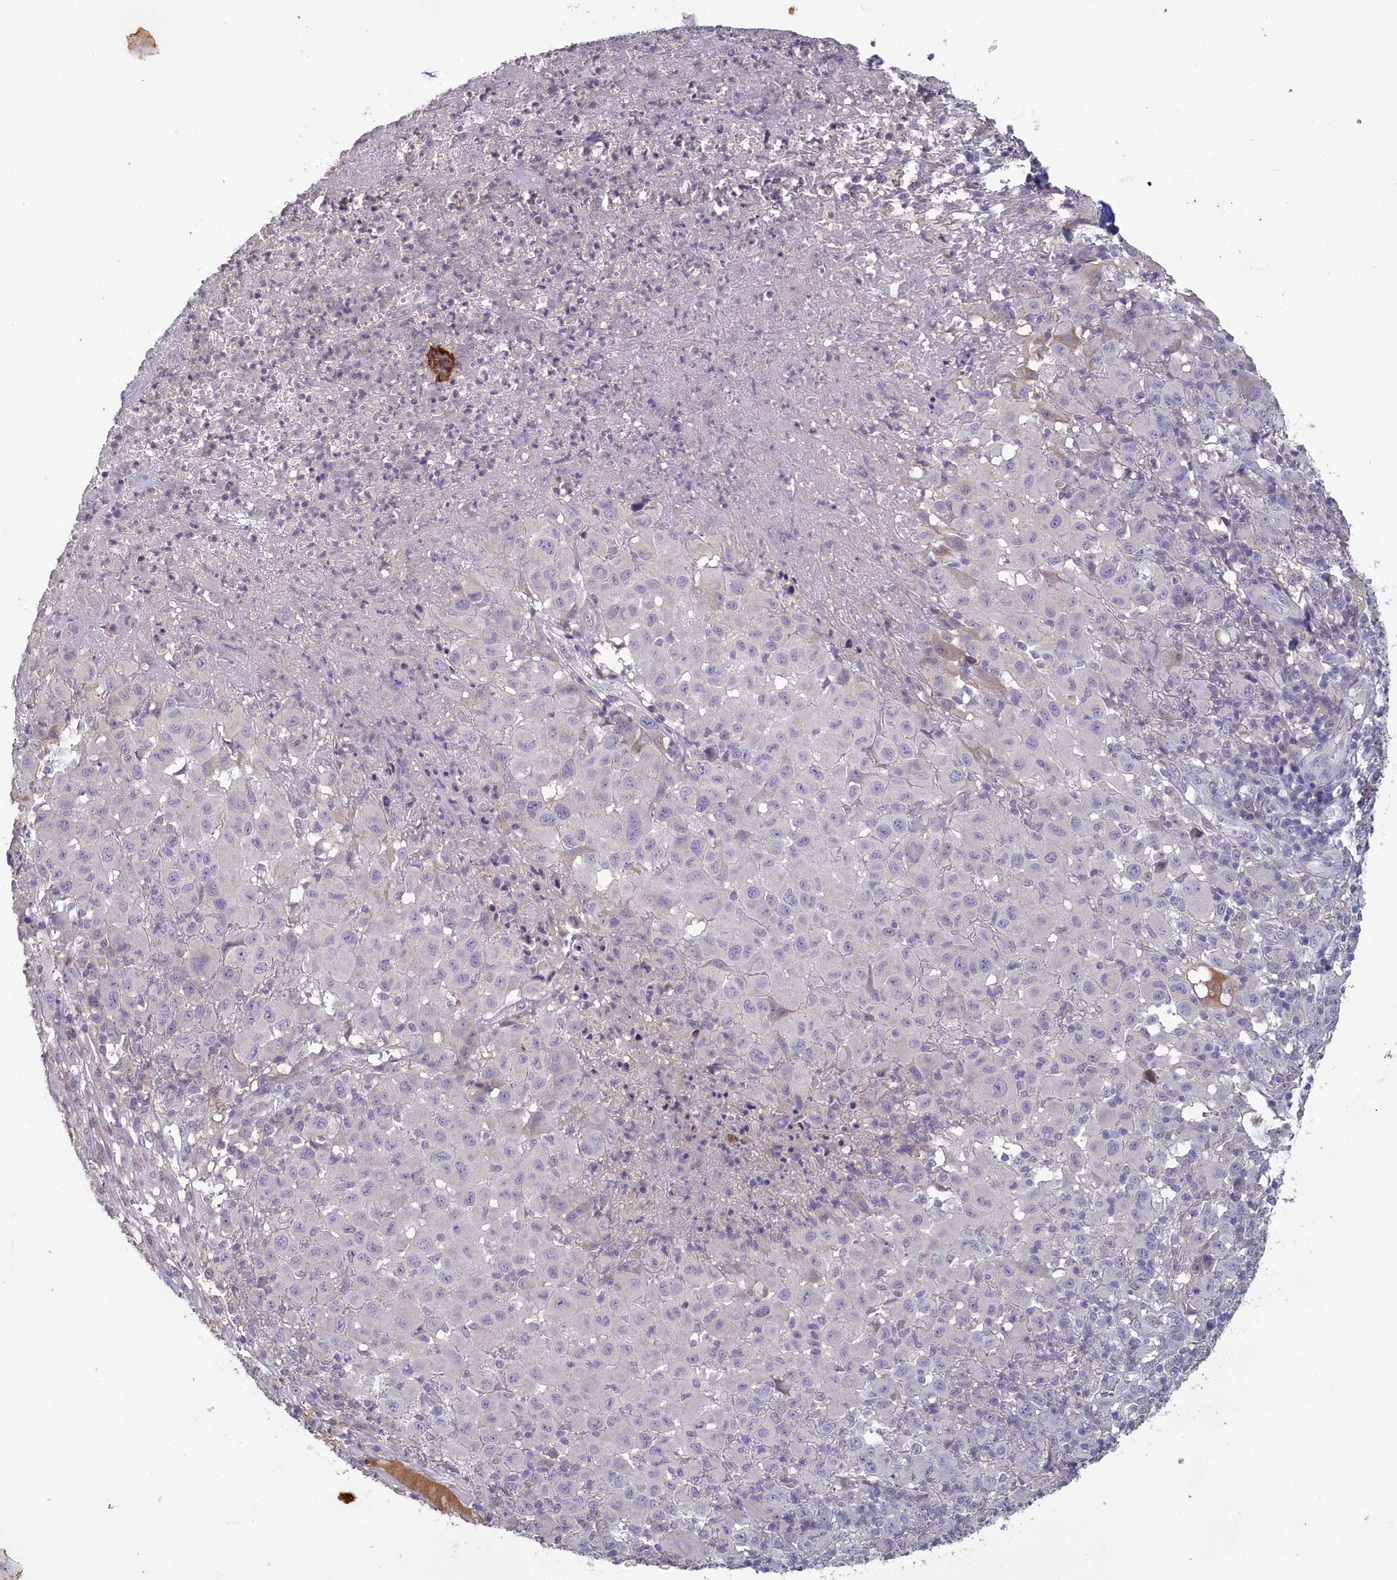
{"staining": {"intensity": "negative", "quantity": "none", "location": "none"}, "tissue": "melanoma", "cell_type": "Tumor cells", "image_type": "cancer", "snomed": [{"axis": "morphology", "description": "Malignant melanoma, NOS"}, {"axis": "topography", "description": "Skin"}], "caption": "This is a micrograph of immunohistochemistry (IHC) staining of malignant melanoma, which shows no expression in tumor cells.", "gene": "ATF7IP2", "patient": {"sex": "male", "age": 73}}